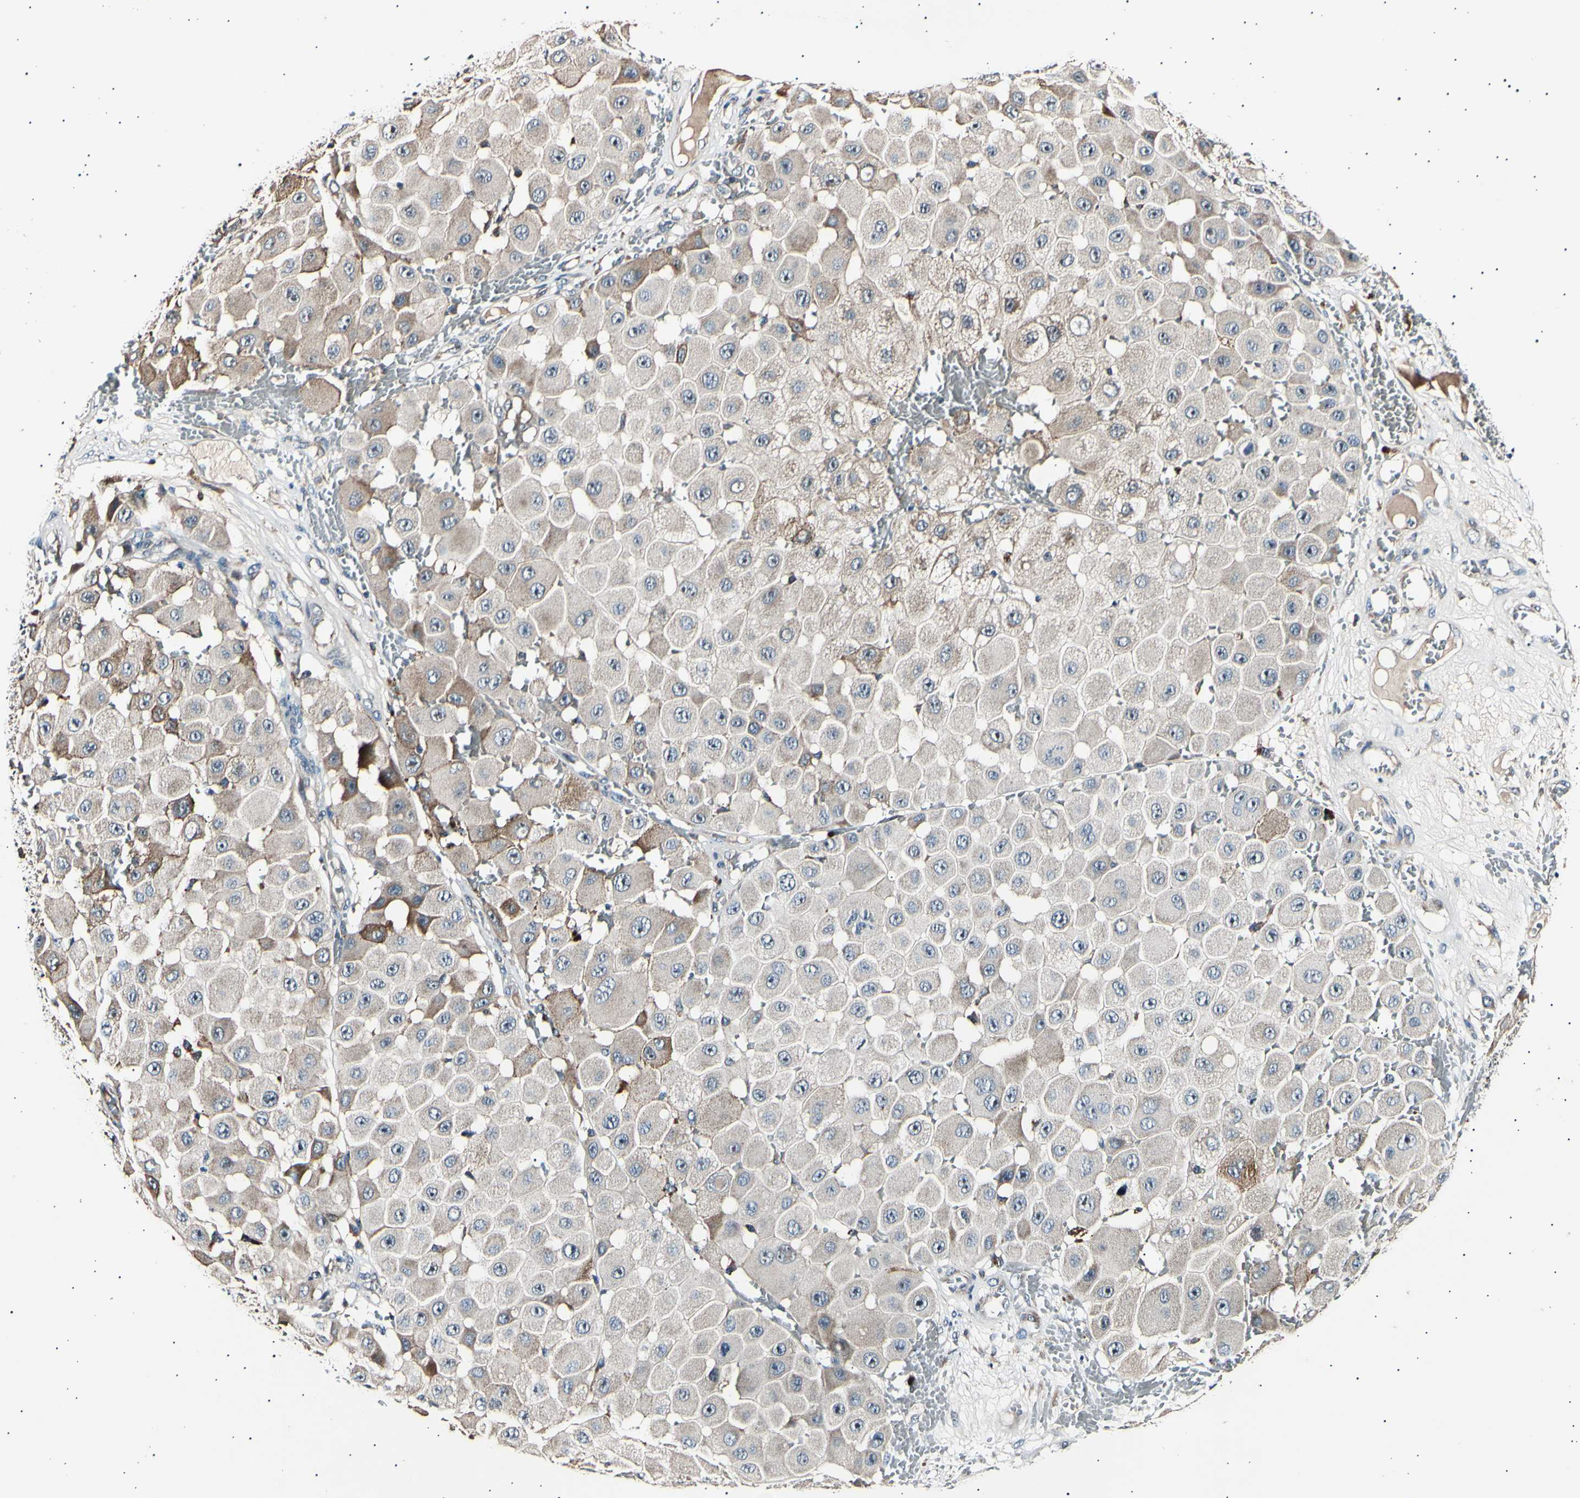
{"staining": {"intensity": "weak", "quantity": ">75%", "location": "cytoplasmic/membranous"}, "tissue": "melanoma", "cell_type": "Tumor cells", "image_type": "cancer", "snomed": [{"axis": "morphology", "description": "Malignant melanoma, NOS"}, {"axis": "topography", "description": "Skin"}], "caption": "Malignant melanoma stained for a protein displays weak cytoplasmic/membranous positivity in tumor cells. (brown staining indicates protein expression, while blue staining denotes nuclei).", "gene": "ITGA6", "patient": {"sex": "female", "age": 81}}